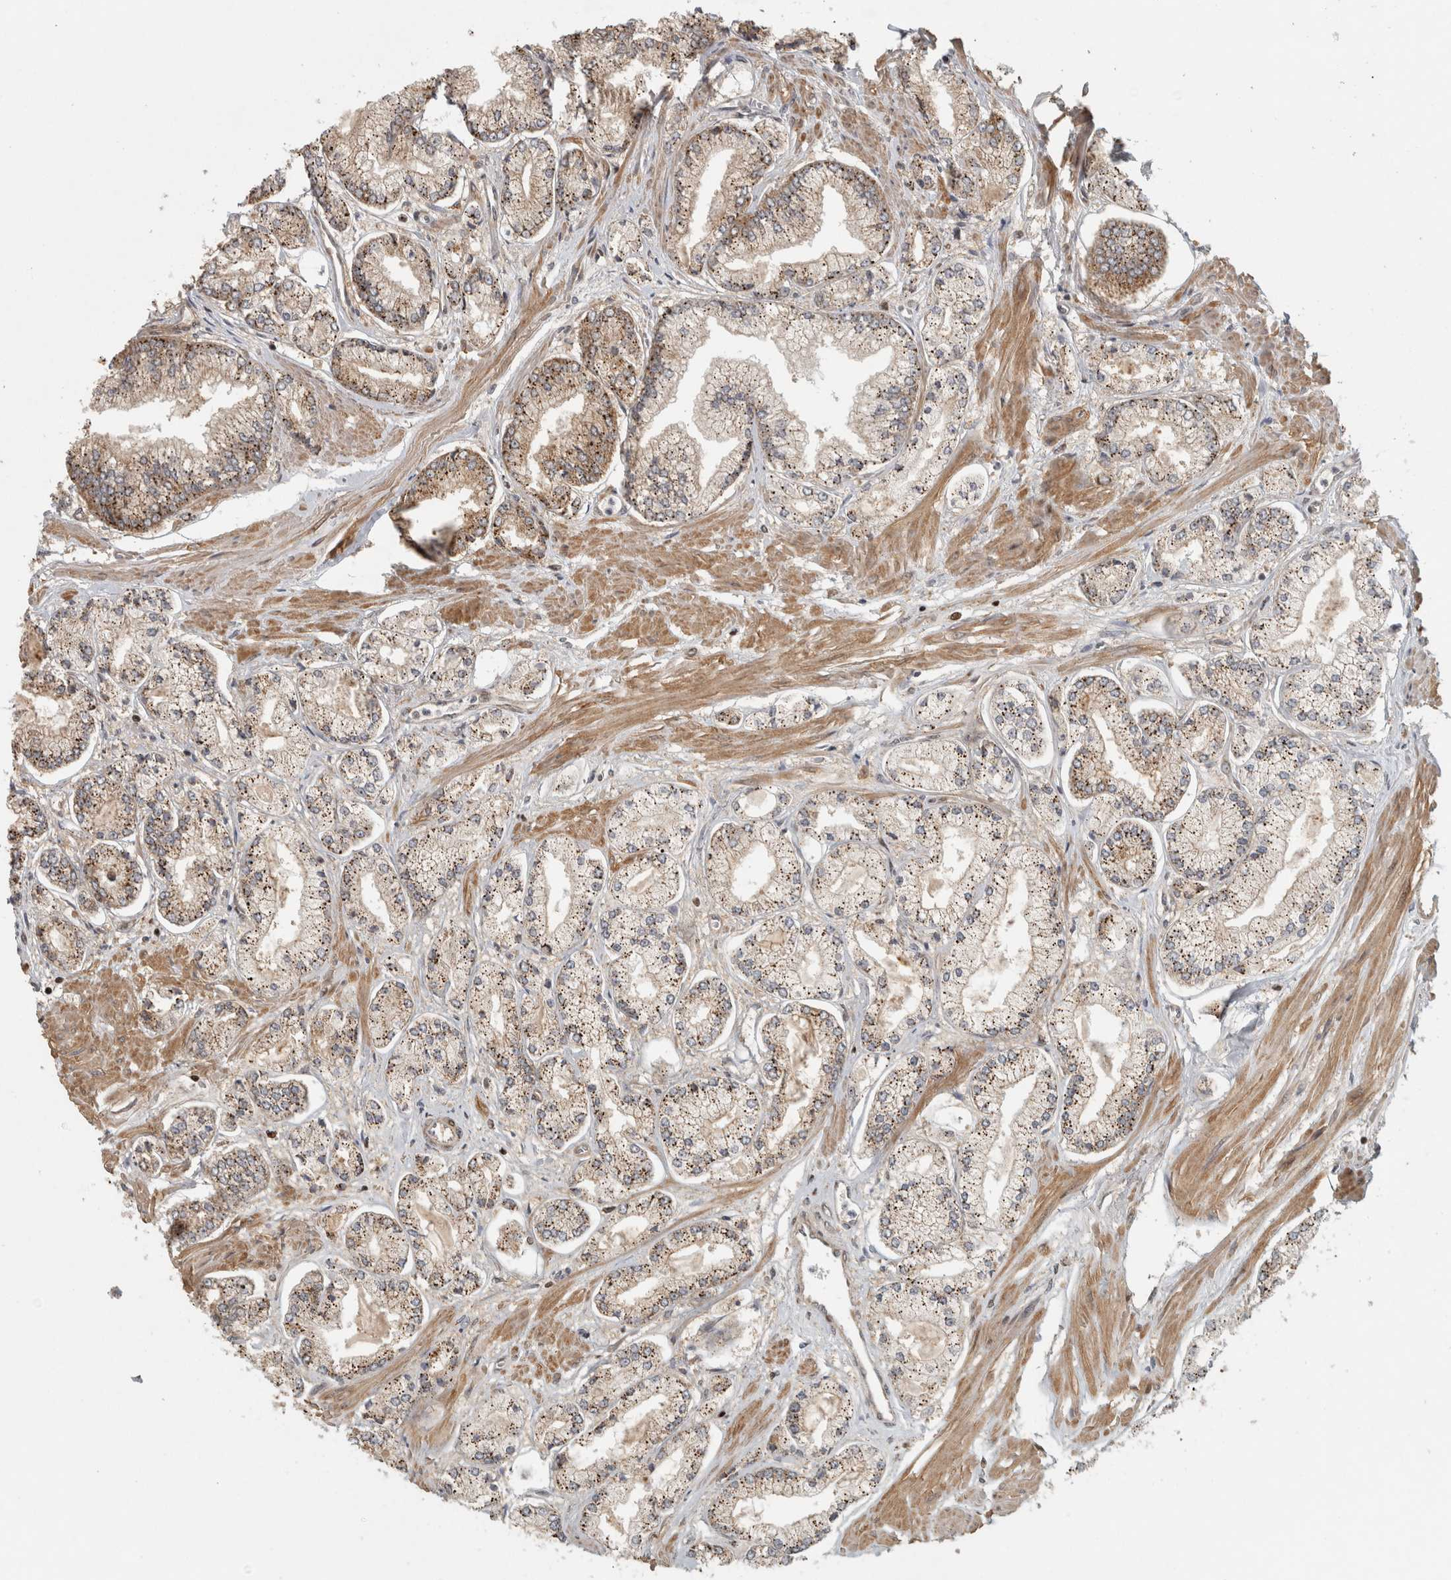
{"staining": {"intensity": "moderate", "quantity": ">75%", "location": "cytoplasmic/membranous"}, "tissue": "prostate cancer", "cell_type": "Tumor cells", "image_type": "cancer", "snomed": [{"axis": "morphology", "description": "Adenocarcinoma, Low grade"}, {"axis": "topography", "description": "Prostate"}], "caption": "Moderate cytoplasmic/membranous positivity is seen in about >75% of tumor cells in low-grade adenocarcinoma (prostate).", "gene": "KDM8", "patient": {"sex": "male", "age": 52}}